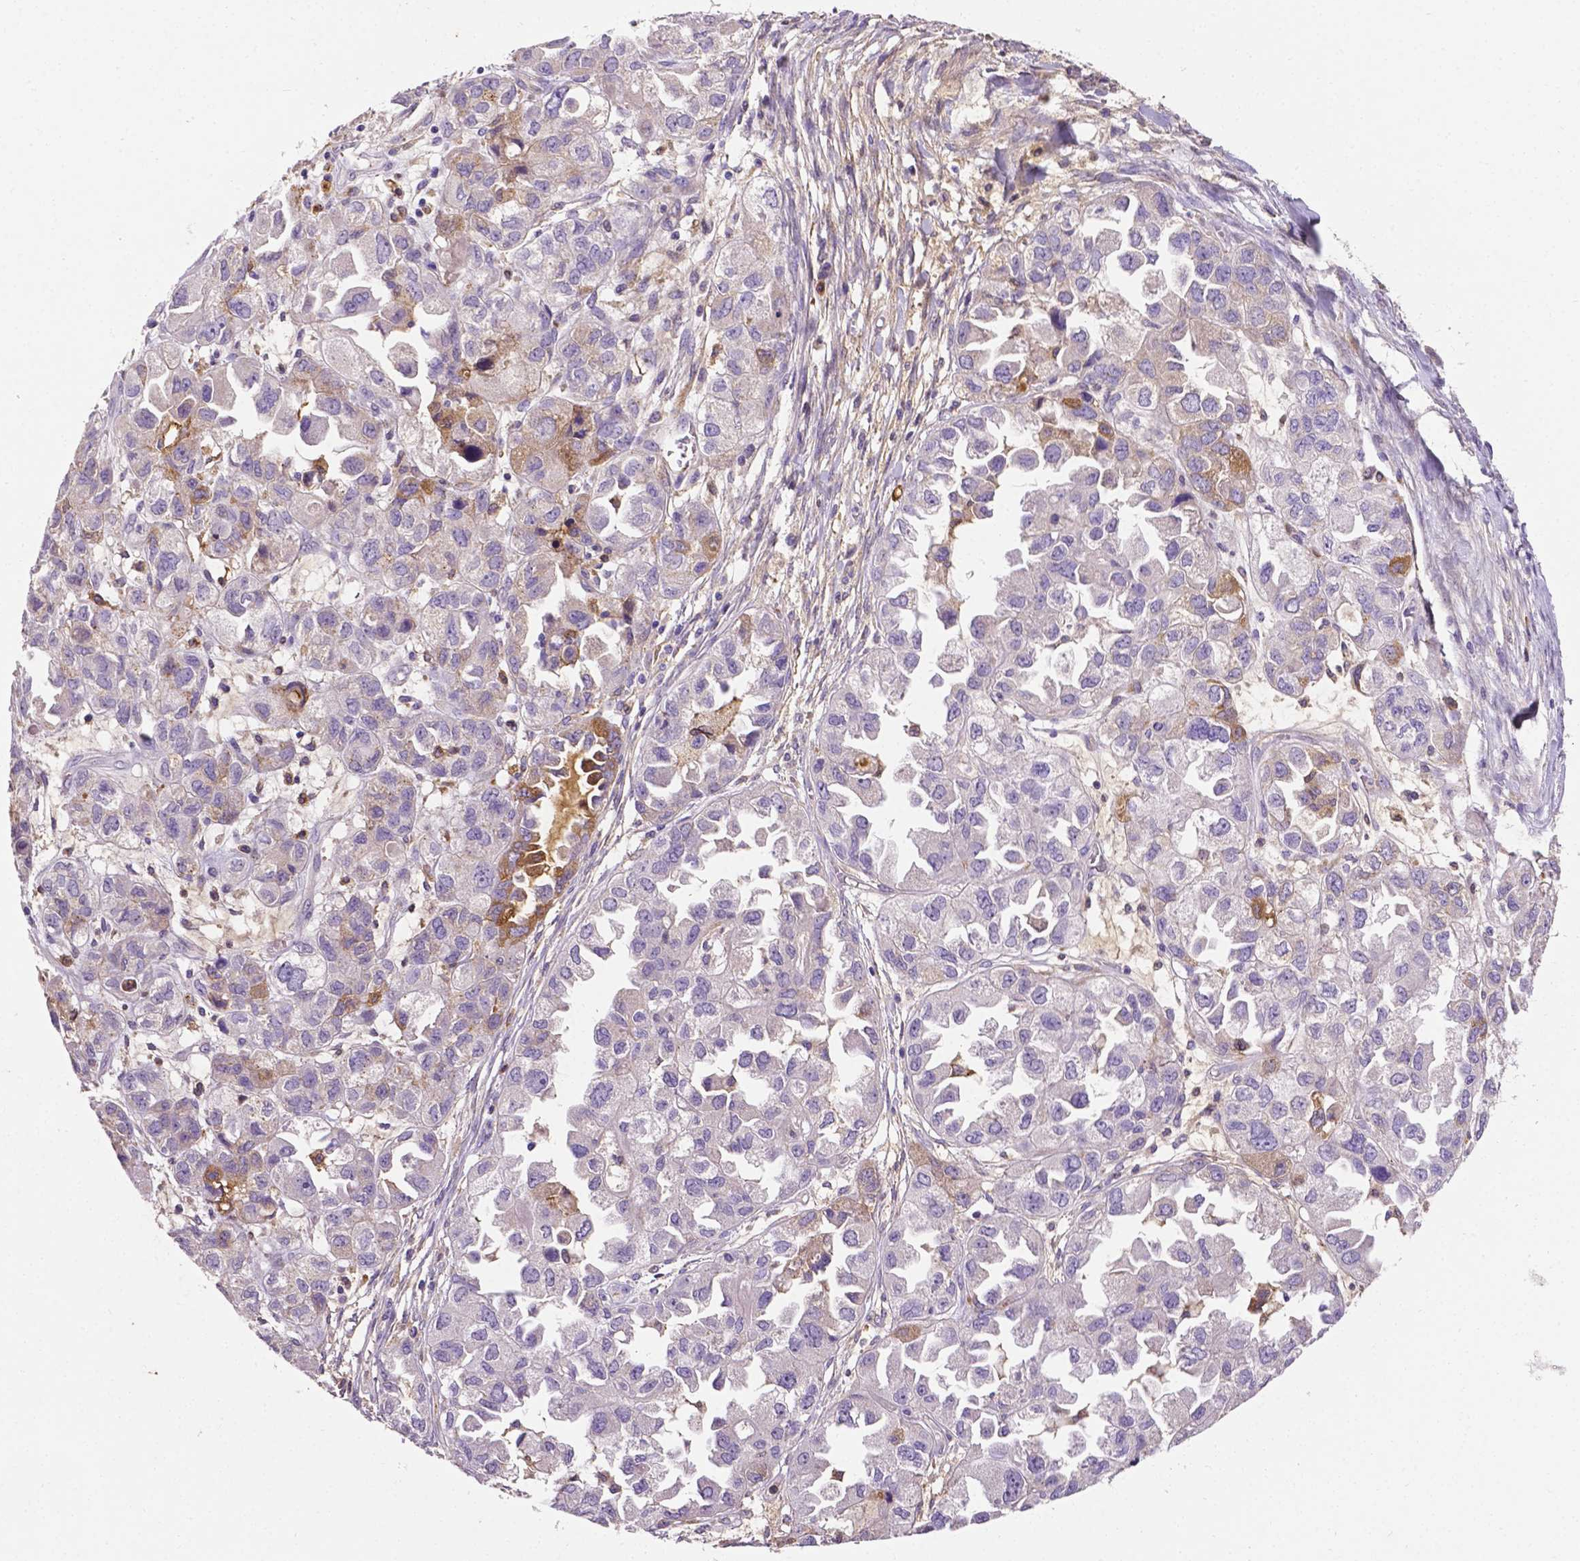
{"staining": {"intensity": "negative", "quantity": "none", "location": "none"}, "tissue": "ovarian cancer", "cell_type": "Tumor cells", "image_type": "cancer", "snomed": [{"axis": "morphology", "description": "Cystadenocarcinoma, serous, NOS"}, {"axis": "topography", "description": "Ovary"}], "caption": "Tumor cells are negative for brown protein staining in serous cystadenocarcinoma (ovarian).", "gene": "APOE", "patient": {"sex": "female", "age": 84}}